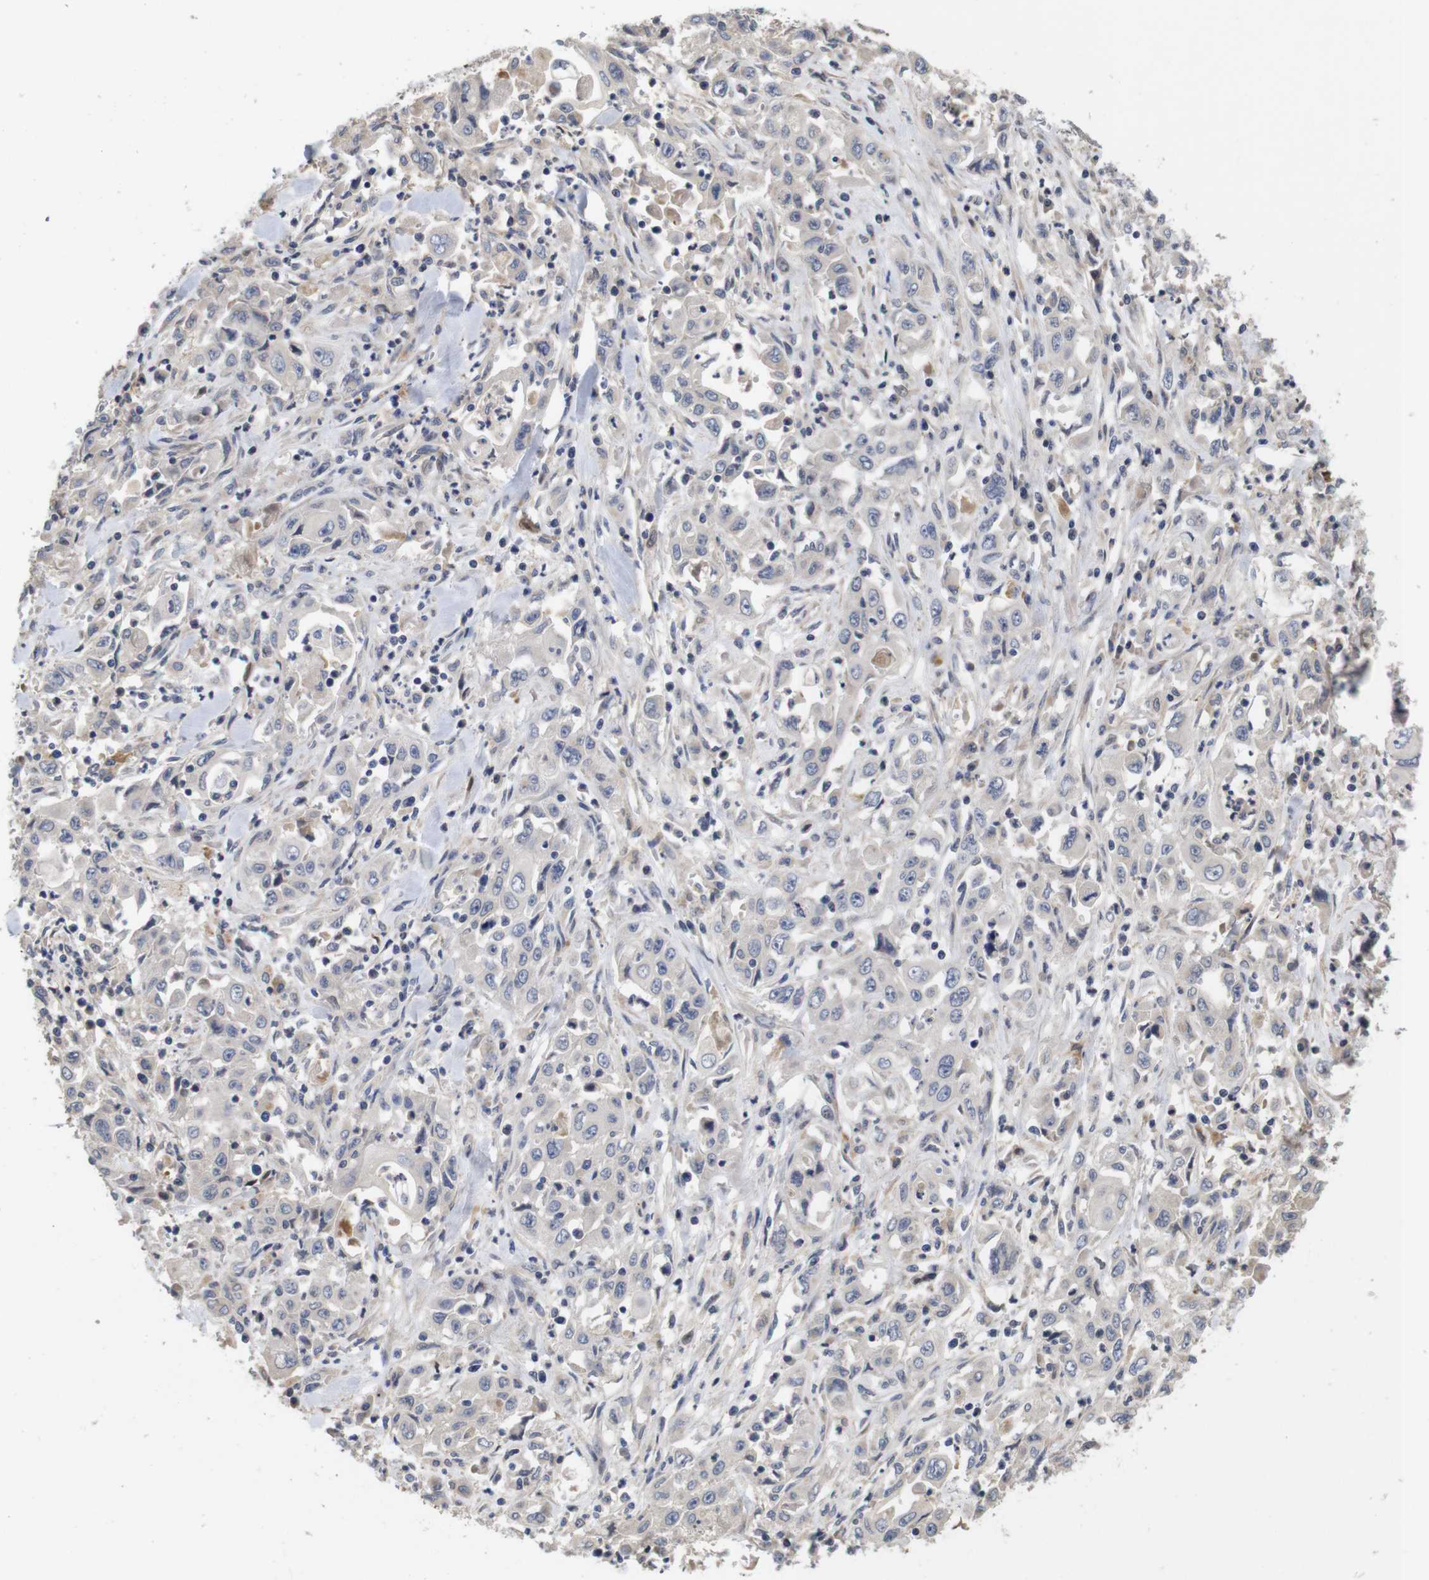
{"staining": {"intensity": "negative", "quantity": "none", "location": "none"}, "tissue": "pancreatic cancer", "cell_type": "Tumor cells", "image_type": "cancer", "snomed": [{"axis": "morphology", "description": "Adenocarcinoma, NOS"}, {"axis": "topography", "description": "Pancreas"}], "caption": "The micrograph exhibits no staining of tumor cells in pancreatic cancer (adenocarcinoma).", "gene": "SPRY3", "patient": {"sex": "male", "age": 70}}